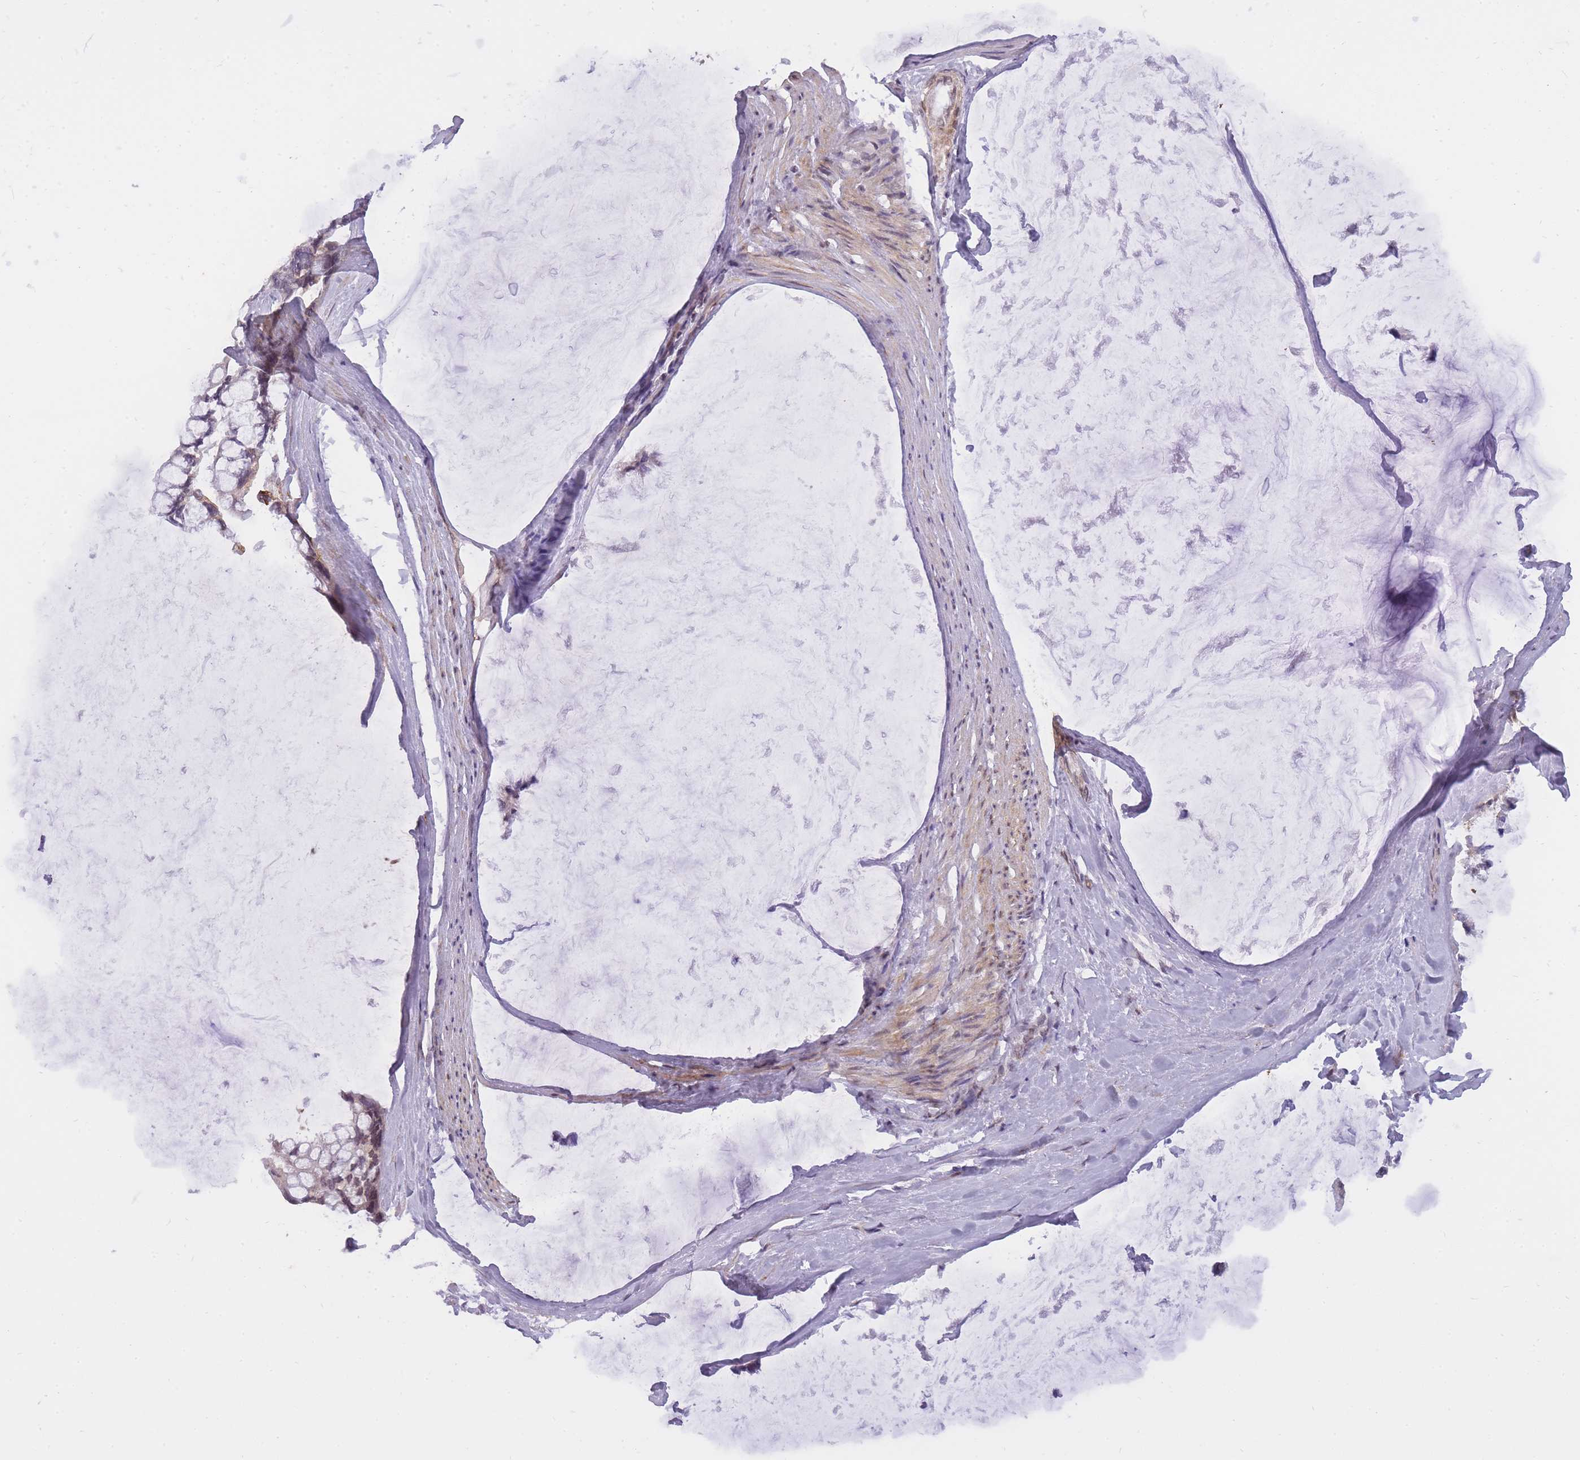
{"staining": {"intensity": "weak", "quantity": "25%-75%", "location": "cytoplasmic/membranous,nuclear"}, "tissue": "ovarian cancer", "cell_type": "Tumor cells", "image_type": "cancer", "snomed": [{"axis": "morphology", "description": "Cystadenocarcinoma, mucinous, NOS"}, {"axis": "topography", "description": "Ovary"}], "caption": "Immunohistochemical staining of ovarian cancer demonstrates low levels of weak cytoplasmic/membranous and nuclear protein positivity in about 25%-75% of tumor cells. Immunohistochemistry (ihc) stains the protein of interest in brown and the nuclei are stained blue.", "gene": "TIGD1", "patient": {"sex": "female", "age": 39}}